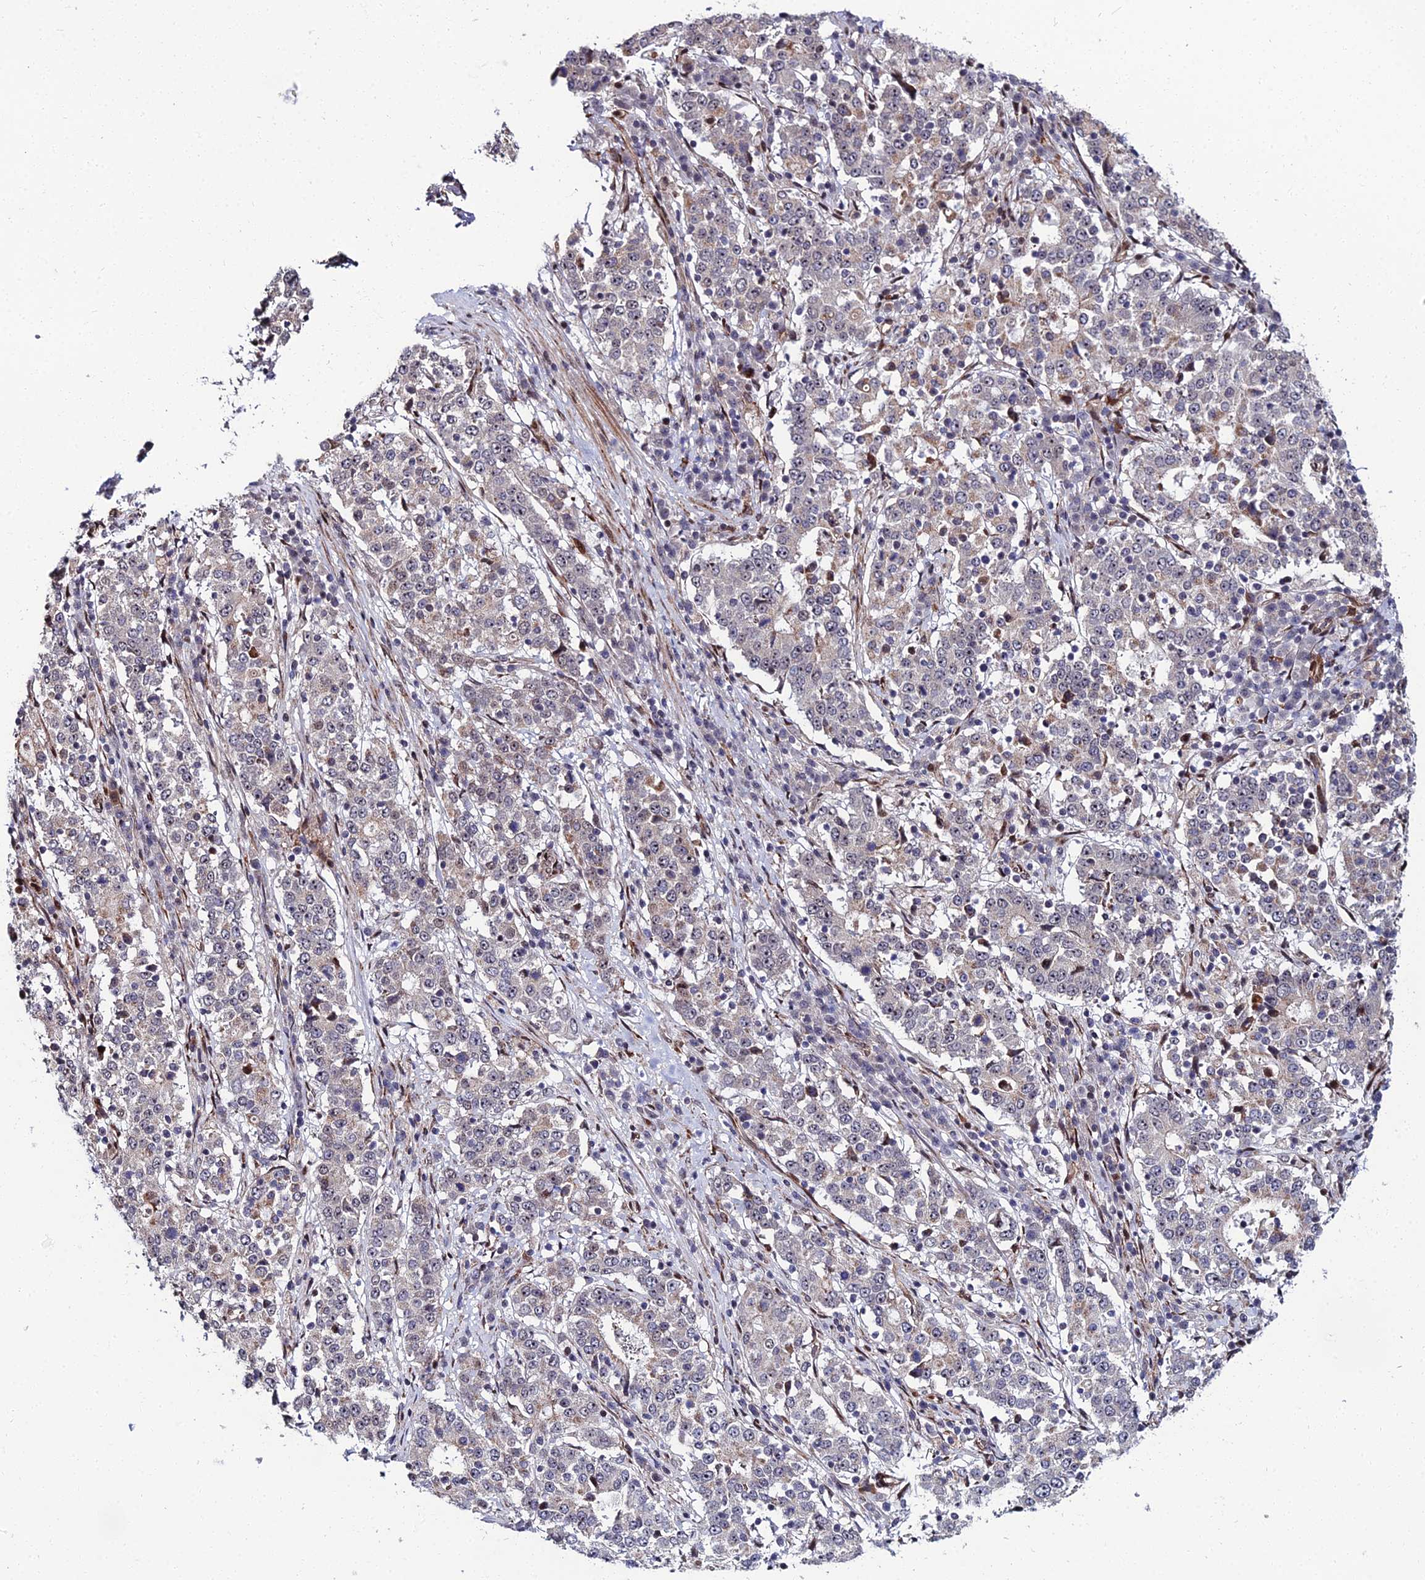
{"staining": {"intensity": "weak", "quantity": "<25%", "location": "cytoplasmic/membranous"}, "tissue": "stomach cancer", "cell_type": "Tumor cells", "image_type": "cancer", "snomed": [{"axis": "morphology", "description": "Adenocarcinoma, NOS"}, {"axis": "topography", "description": "Stomach"}], "caption": "There is no significant positivity in tumor cells of stomach cancer.", "gene": "ZNF668", "patient": {"sex": "male", "age": 59}}